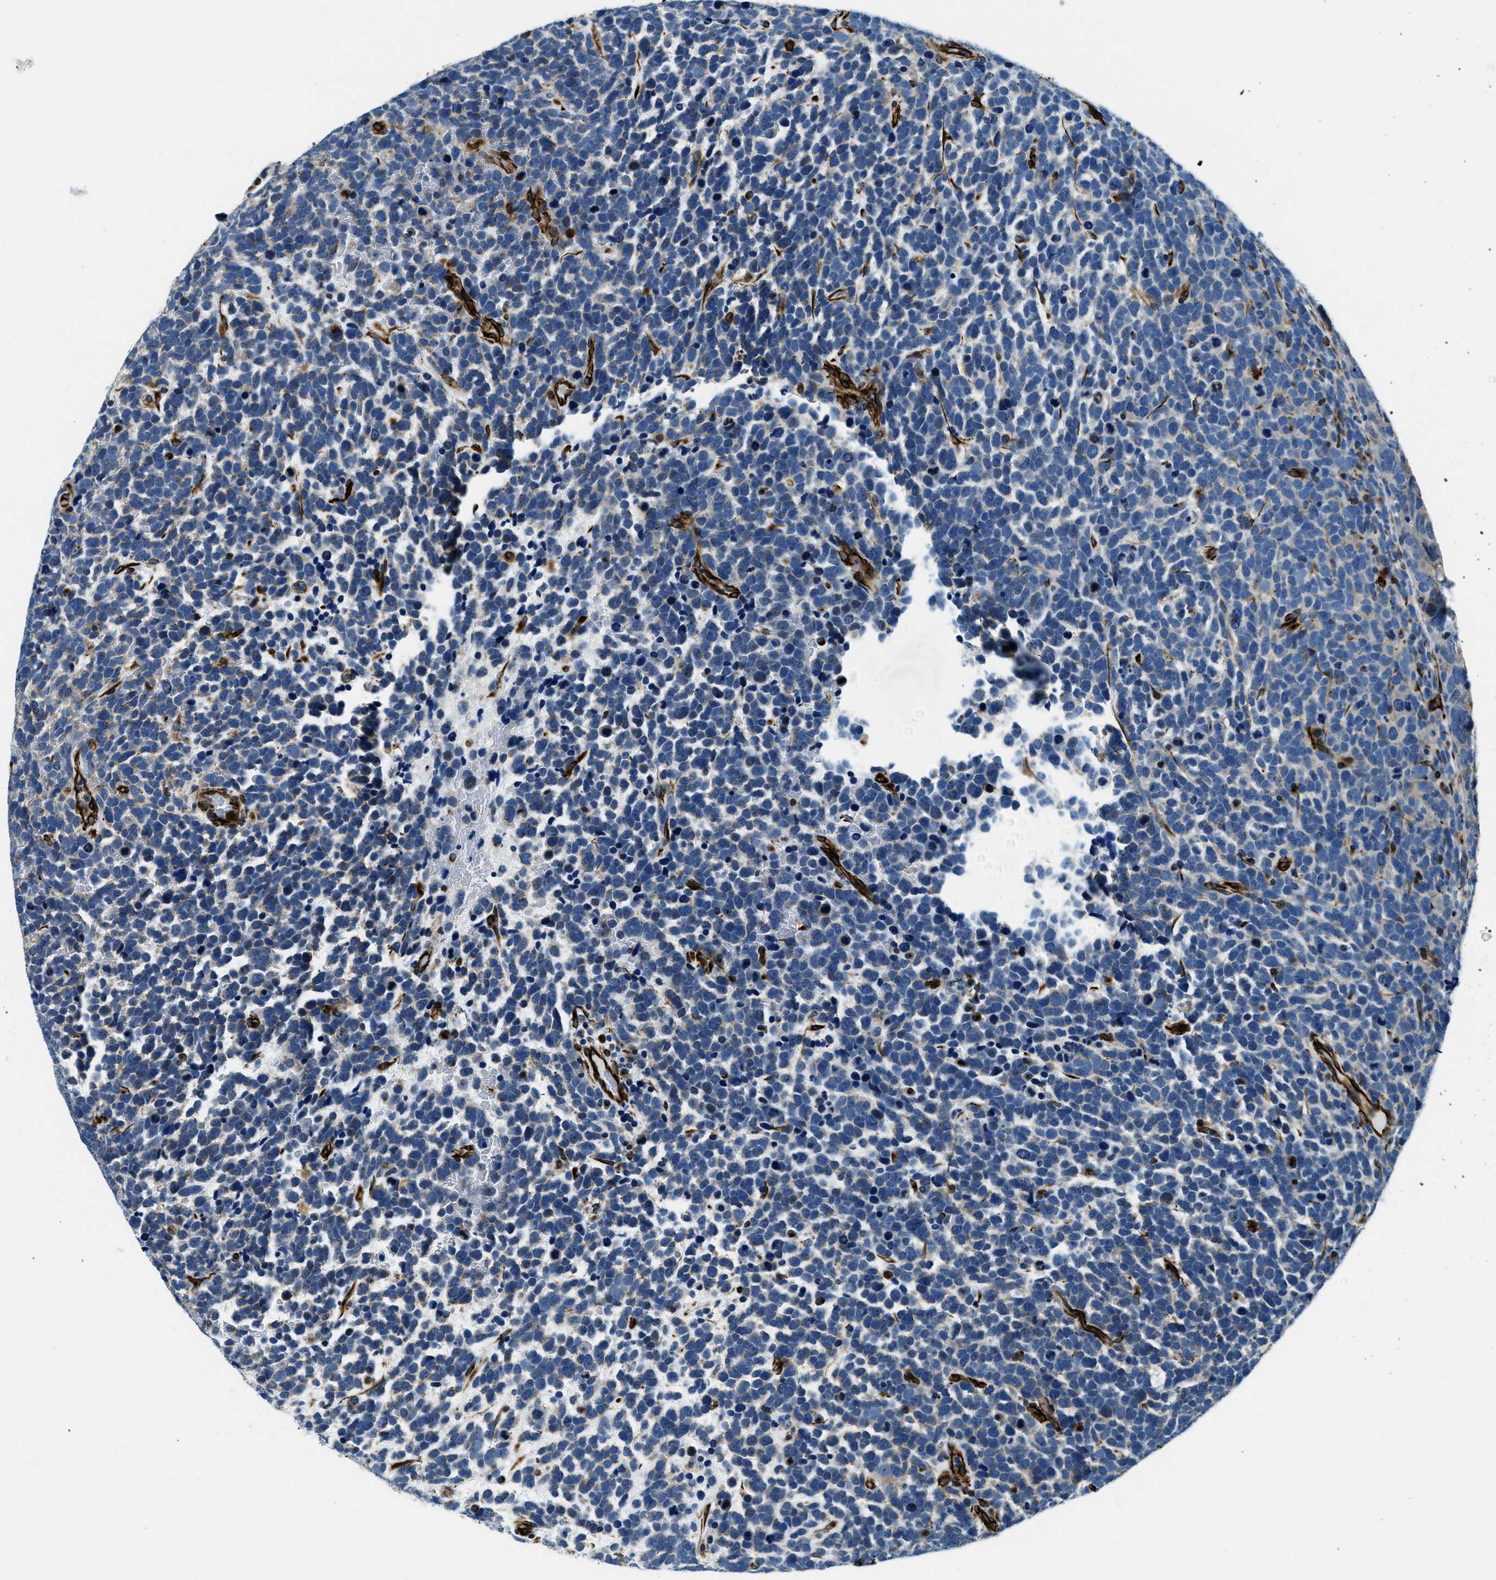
{"staining": {"intensity": "negative", "quantity": "none", "location": "none"}, "tissue": "urothelial cancer", "cell_type": "Tumor cells", "image_type": "cancer", "snomed": [{"axis": "morphology", "description": "Urothelial carcinoma, High grade"}, {"axis": "topography", "description": "Urinary bladder"}], "caption": "This photomicrograph is of high-grade urothelial carcinoma stained with IHC to label a protein in brown with the nuclei are counter-stained blue. There is no staining in tumor cells.", "gene": "GNS", "patient": {"sex": "female", "age": 82}}